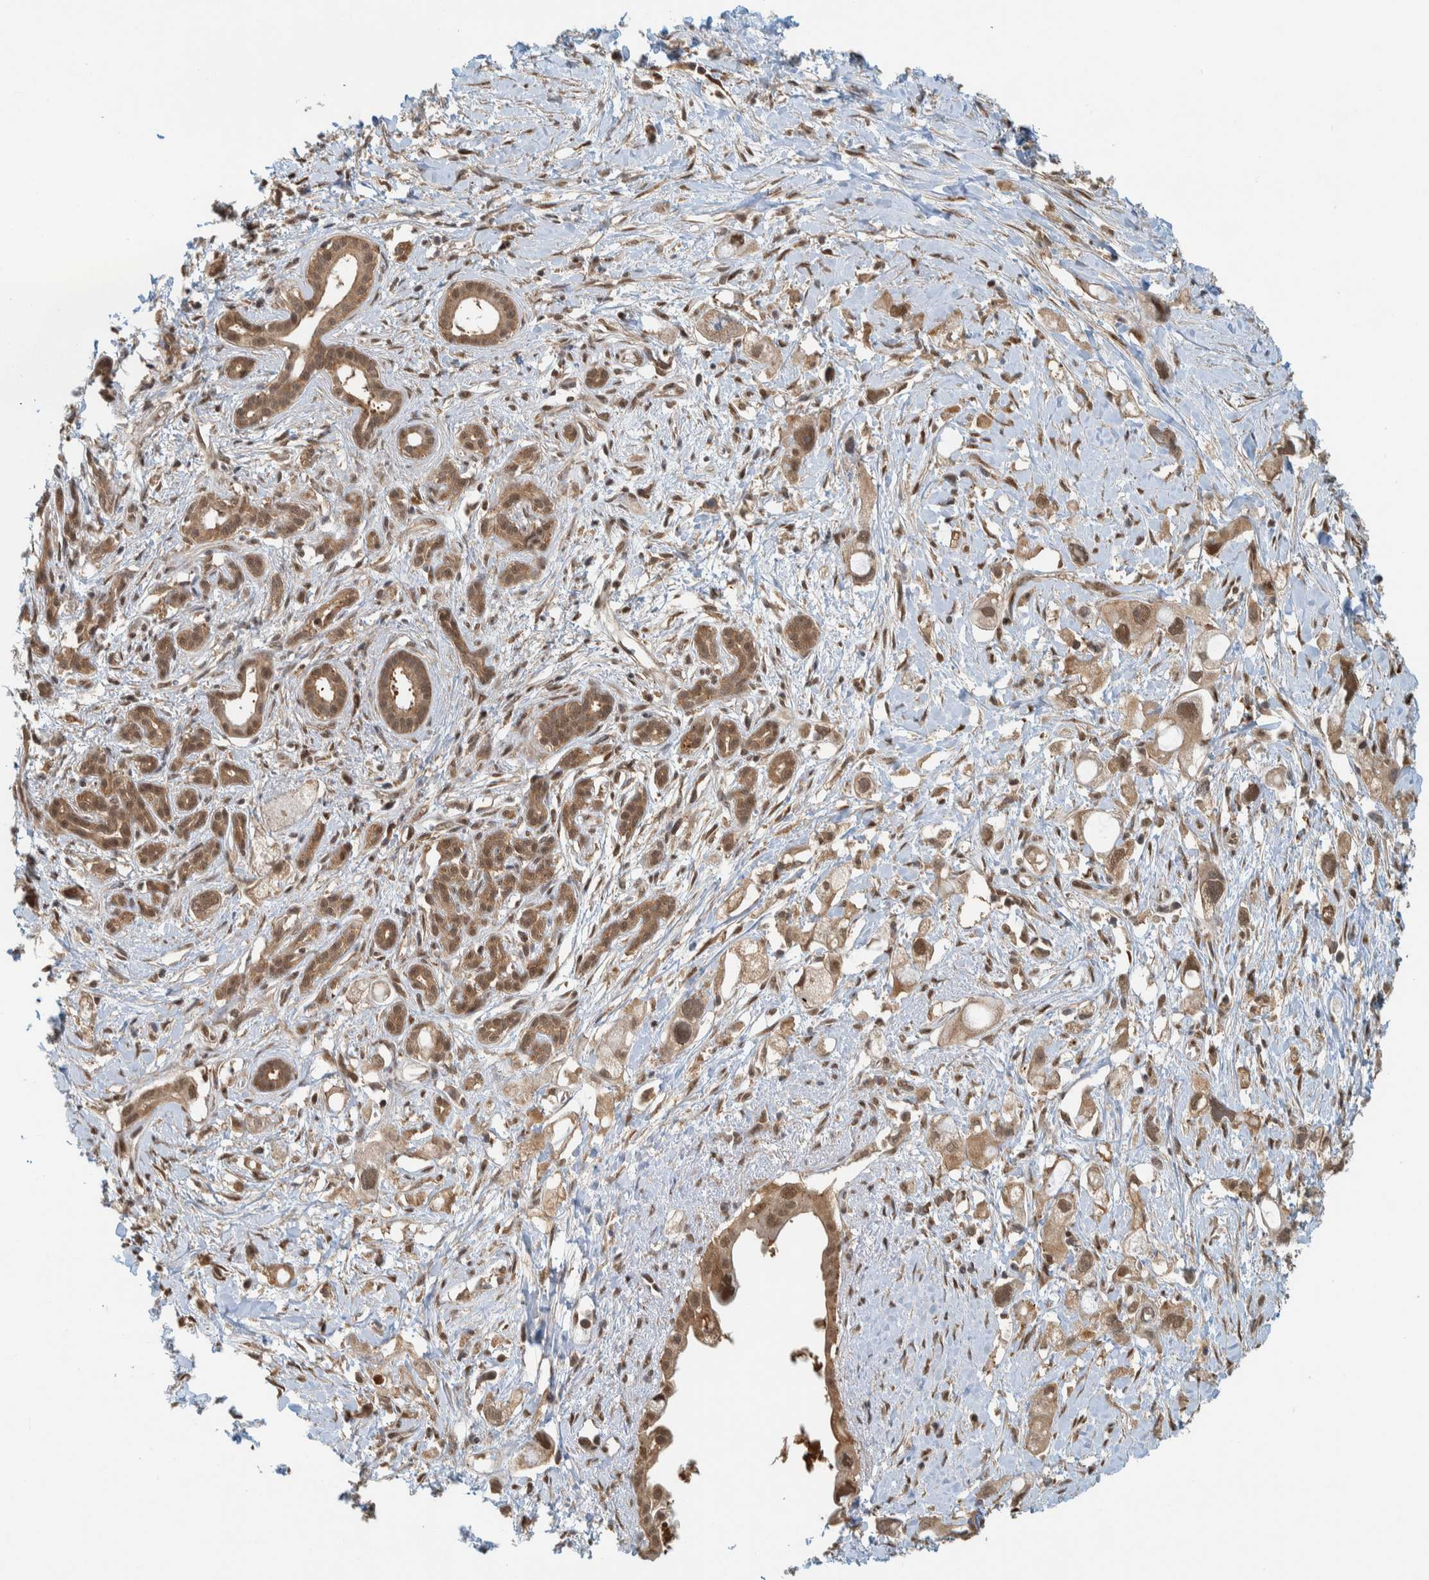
{"staining": {"intensity": "moderate", "quantity": ">75%", "location": "cytoplasmic/membranous"}, "tissue": "pancreatic cancer", "cell_type": "Tumor cells", "image_type": "cancer", "snomed": [{"axis": "morphology", "description": "Adenocarcinoma, NOS"}, {"axis": "topography", "description": "Pancreas"}], "caption": "Adenocarcinoma (pancreatic) stained with a protein marker shows moderate staining in tumor cells.", "gene": "COPS3", "patient": {"sex": "female", "age": 56}}